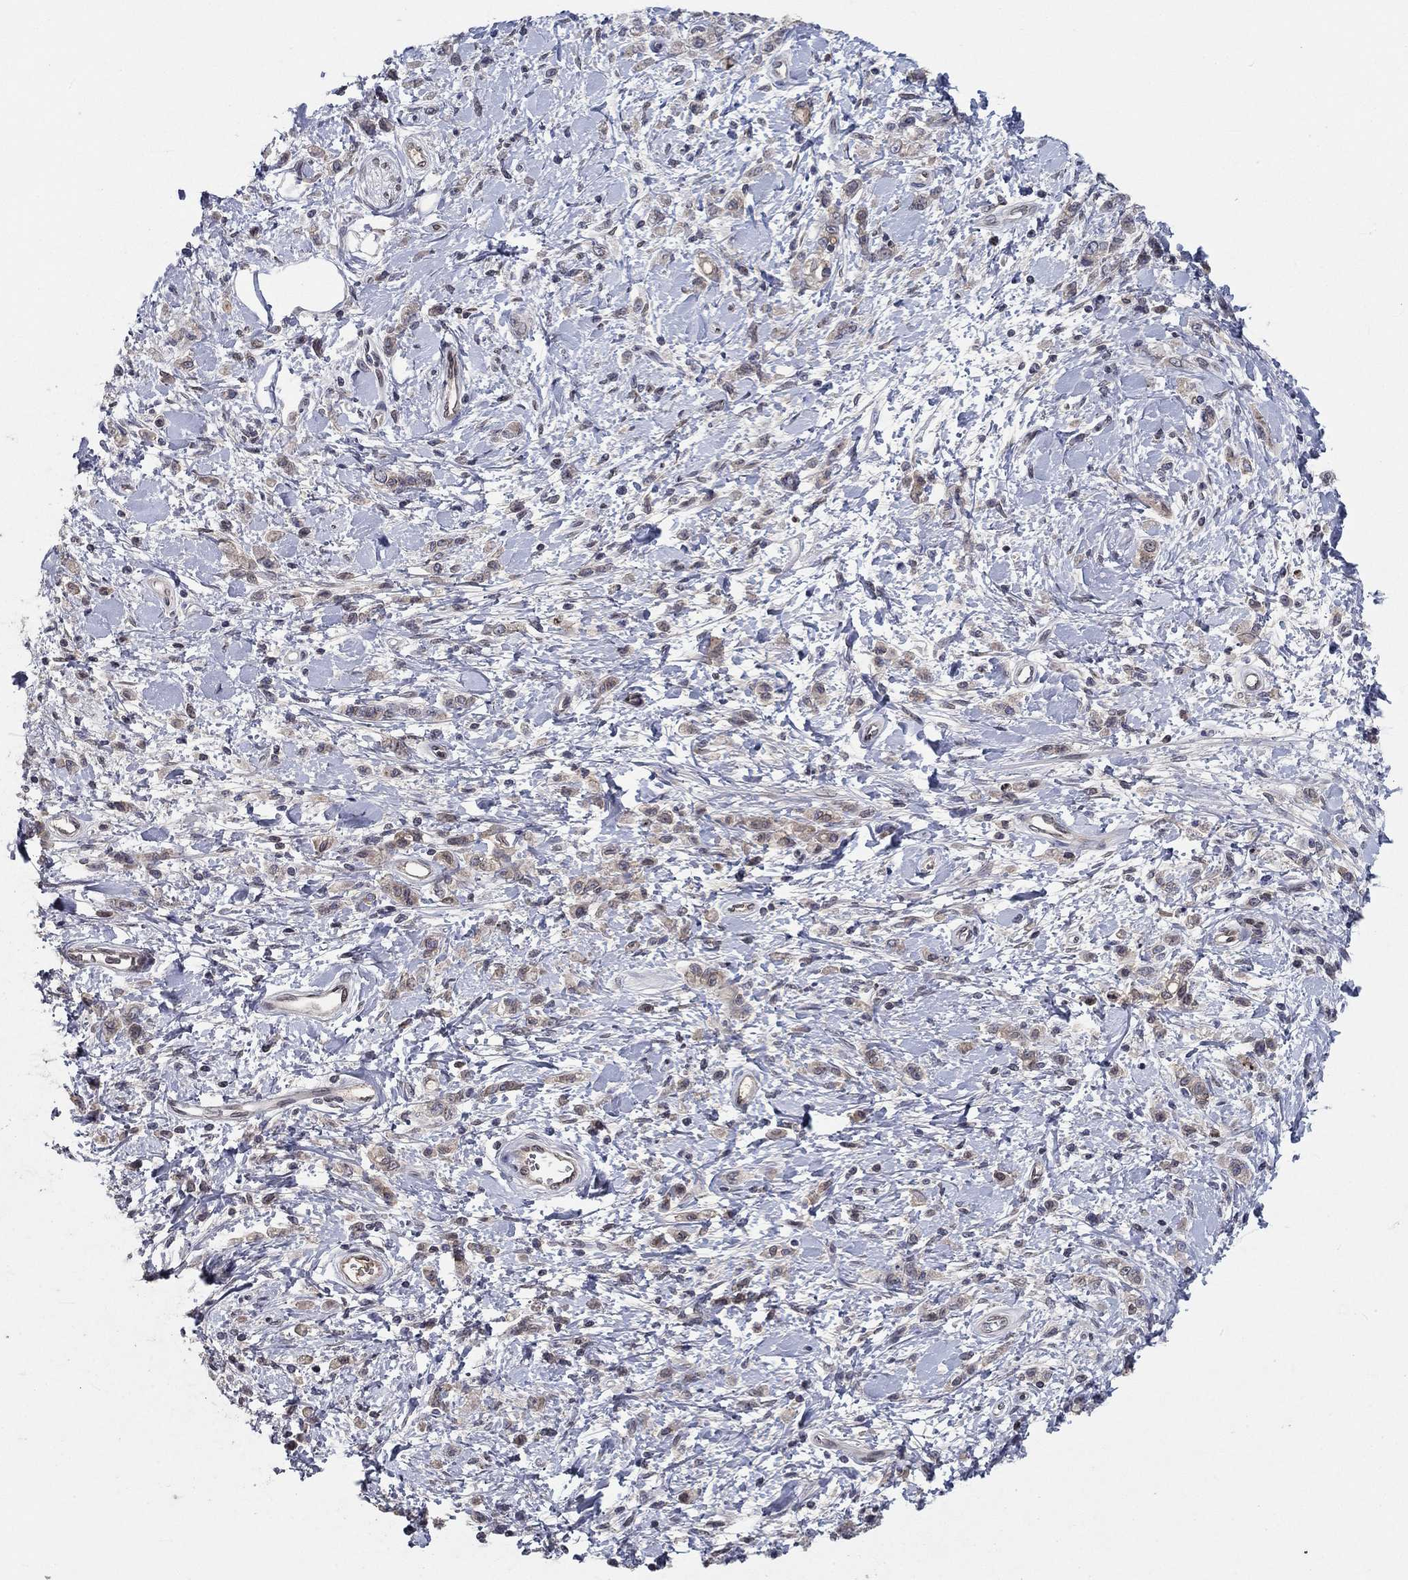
{"staining": {"intensity": "weak", "quantity": "25%-75%", "location": "cytoplasmic/membranous"}, "tissue": "stomach cancer", "cell_type": "Tumor cells", "image_type": "cancer", "snomed": [{"axis": "morphology", "description": "Adenocarcinoma, NOS"}, {"axis": "topography", "description": "Stomach"}], "caption": "Immunohistochemical staining of stomach adenocarcinoma displays low levels of weak cytoplasmic/membranous staining in approximately 25%-75% of tumor cells. (IHC, brightfield microscopy, high magnification).", "gene": "CETN3", "patient": {"sex": "male", "age": 77}}